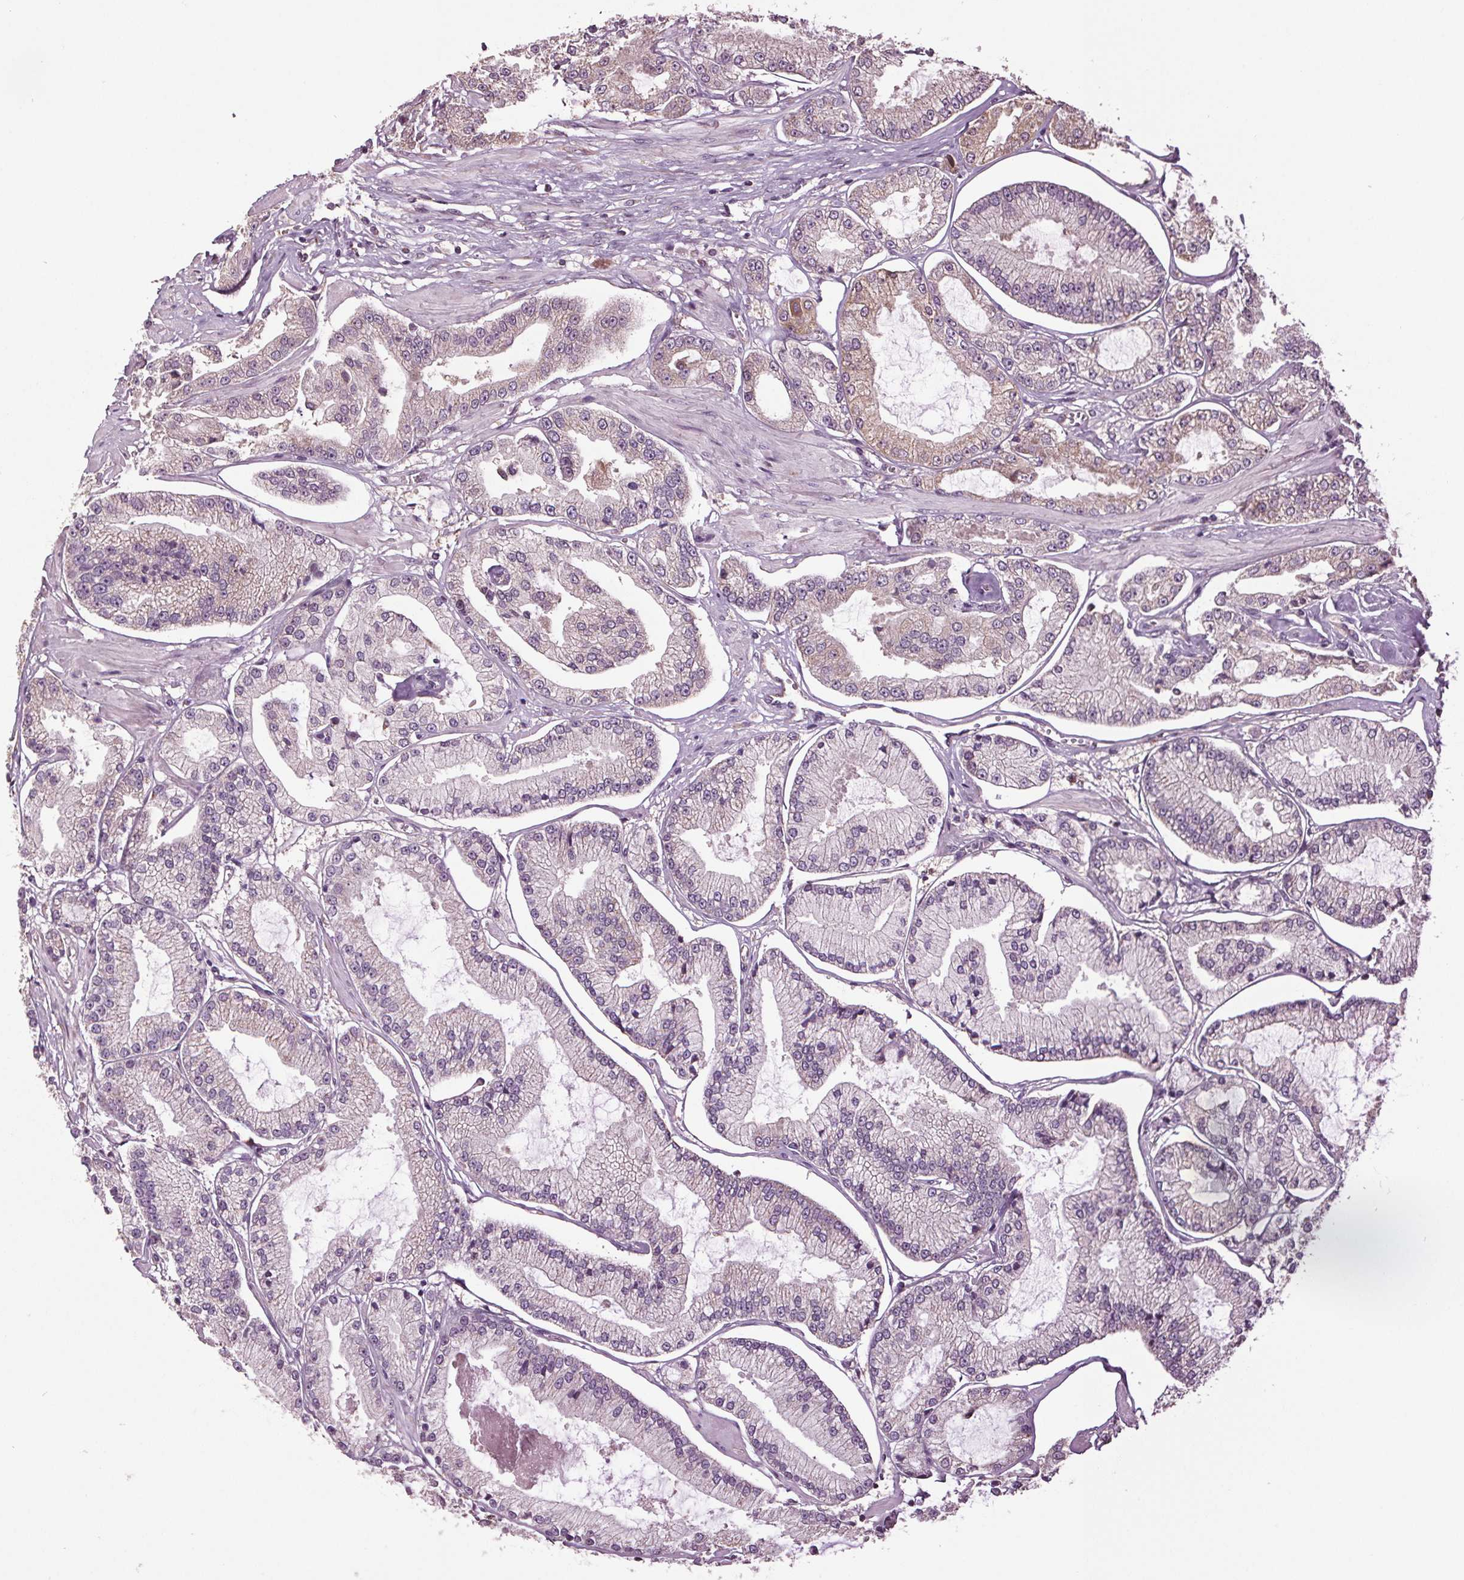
{"staining": {"intensity": "weak", "quantity": "25%-75%", "location": "cytoplasmic/membranous"}, "tissue": "prostate cancer", "cell_type": "Tumor cells", "image_type": "cancer", "snomed": [{"axis": "morphology", "description": "Adenocarcinoma, Low grade"}, {"axis": "topography", "description": "Prostate"}], "caption": "A brown stain highlights weak cytoplasmic/membranous staining of a protein in human prostate cancer (adenocarcinoma (low-grade)) tumor cells. (DAB (3,3'-diaminobenzidine) = brown stain, brightfield microscopy at high magnification).", "gene": "RNPEP", "patient": {"sex": "male", "age": 55}}